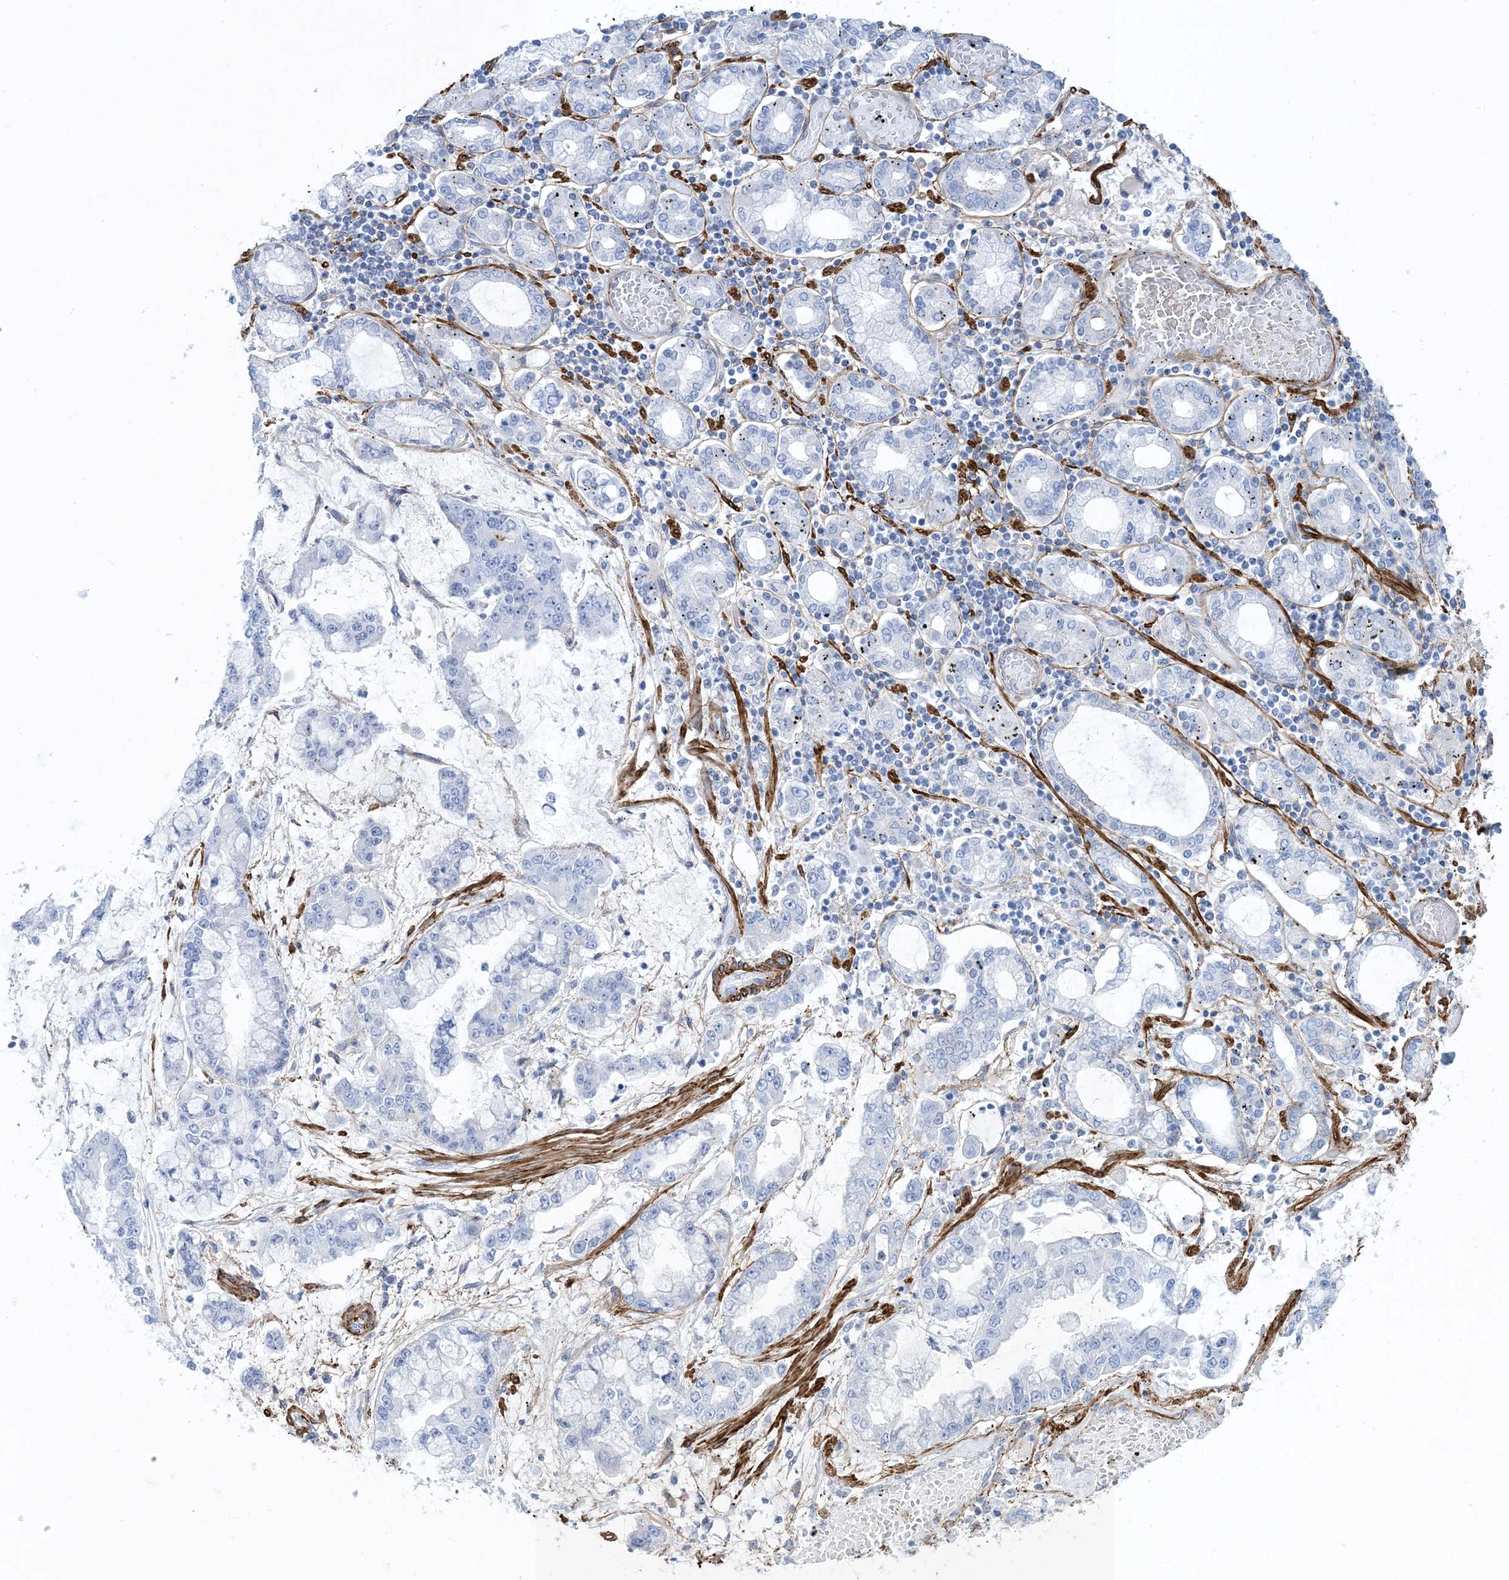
{"staining": {"intensity": "negative", "quantity": "none", "location": "none"}, "tissue": "stomach cancer", "cell_type": "Tumor cells", "image_type": "cancer", "snomed": [{"axis": "morphology", "description": "Normal tissue, NOS"}, {"axis": "morphology", "description": "Adenocarcinoma, NOS"}, {"axis": "topography", "description": "Stomach, upper"}, {"axis": "topography", "description": "Stomach"}], "caption": "Human stomach cancer (adenocarcinoma) stained for a protein using immunohistochemistry exhibits no expression in tumor cells.", "gene": "SHANK1", "patient": {"sex": "male", "age": 76}}